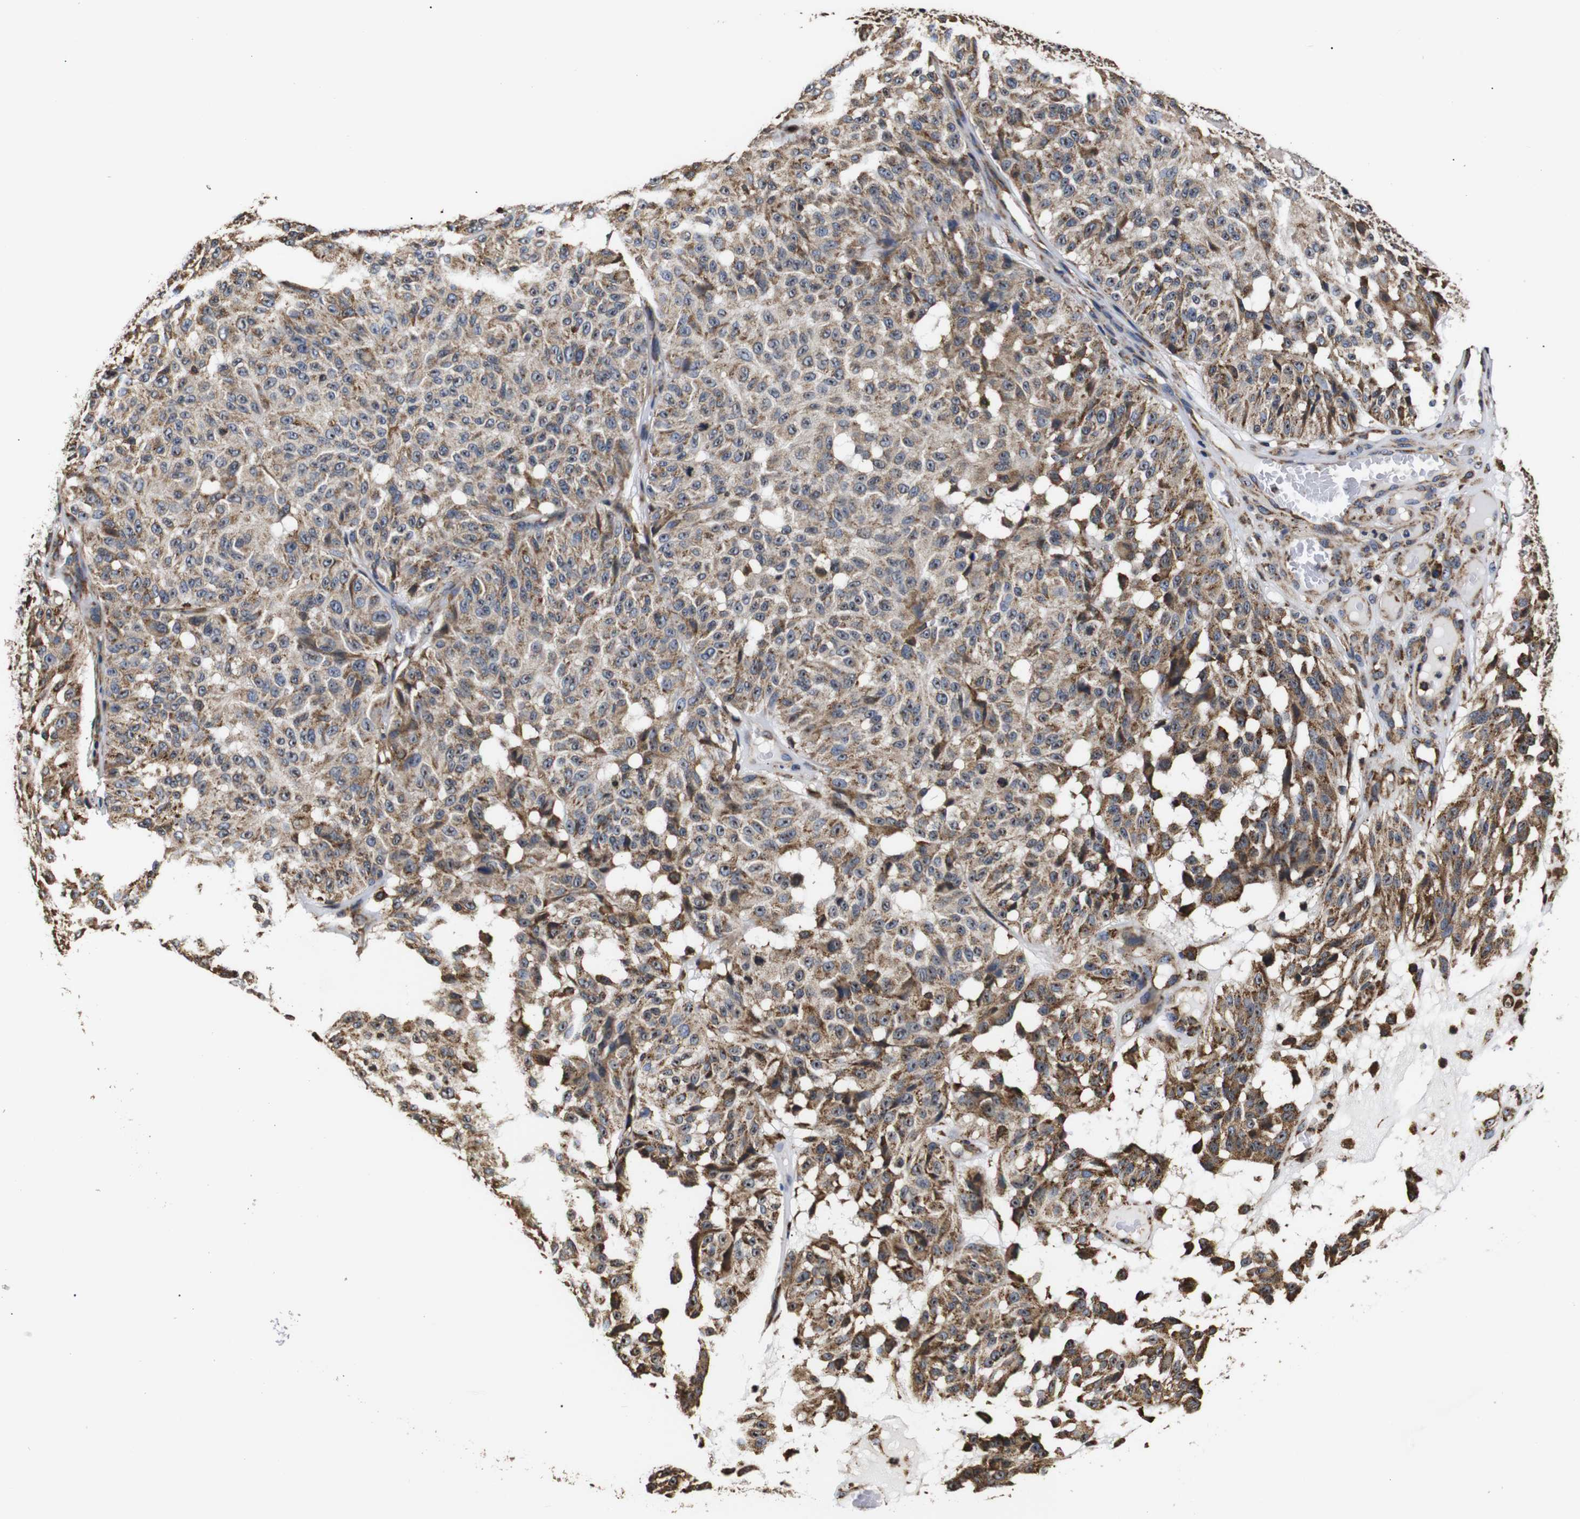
{"staining": {"intensity": "moderate", "quantity": "25%-75%", "location": "cytoplasmic/membranous"}, "tissue": "melanoma", "cell_type": "Tumor cells", "image_type": "cancer", "snomed": [{"axis": "morphology", "description": "Malignant melanoma, NOS"}, {"axis": "topography", "description": "Skin"}], "caption": "A brown stain shows moderate cytoplasmic/membranous staining of a protein in malignant melanoma tumor cells.", "gene": "HHIP", "patient": {"sex": "female", "age": 46}}